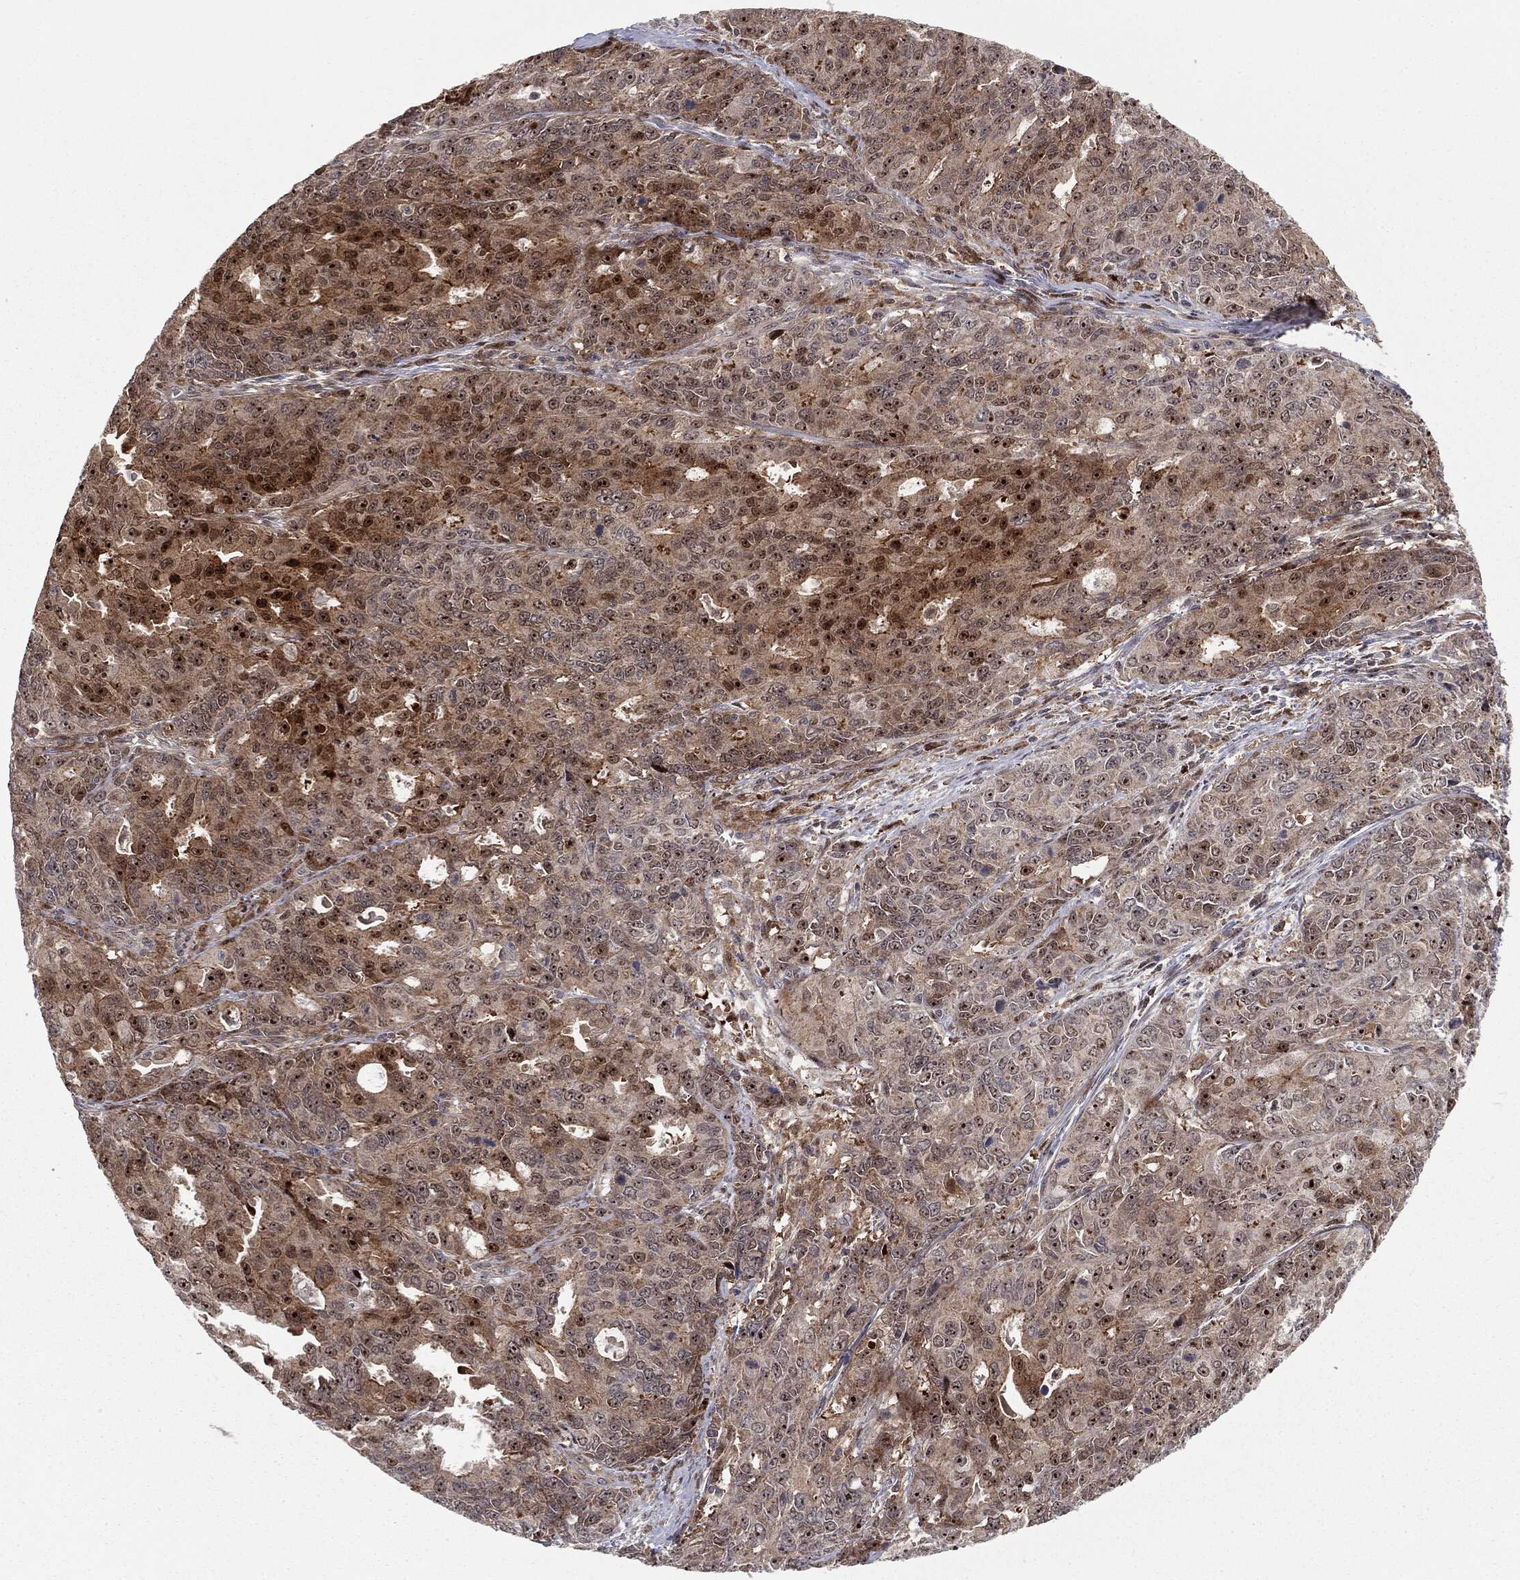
{"staining": {"intensity": "moderate", "quantity": ">75%", "location": "cytoplasmic/membranous,nuclear"}, "tissue": "endometrial cancer", "cell_type": "Tumor cells", "image_type": "cancer", "snomed": [{"axis": "morphology", "description": "Adenocarcinoma, NOS"}, {"axis": "topography", "description": "Uterus"}], "caption": "Immunohistochemical staining of endometrial cancer displays moderate cytoplasmic/membranous and nuclear protein positivity in about >75% of tumor cells. (Stains: DAB in brown, nuclei in blue, Microscopy: brightfield microscopy at high magnification).", "gene": "PTEN", "patient": {"sex": "female", "age": 79}}